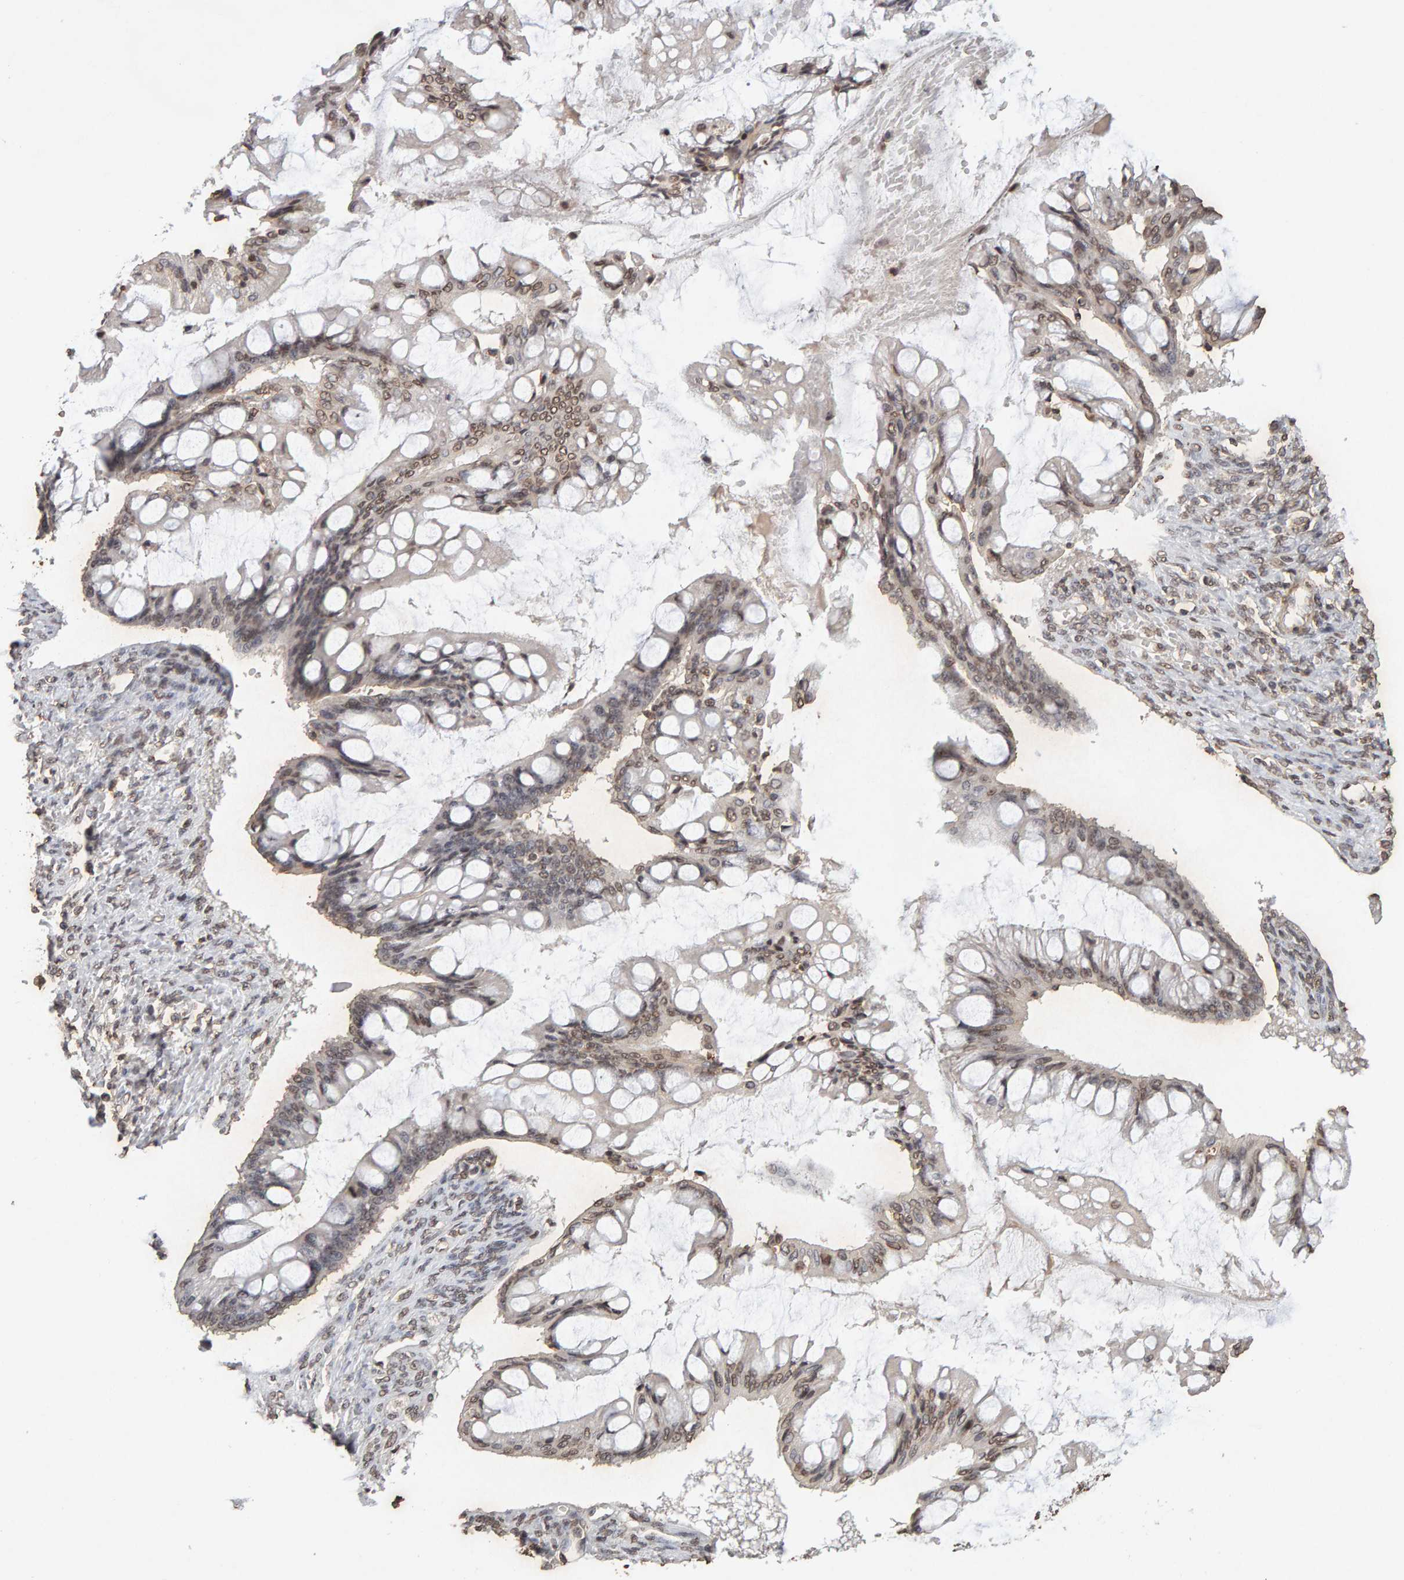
{"staining": {"intensity": "moderate", "quantity": "25%-75%", "location": "cytoplasmic/membranous,nuclear"}, "tissue": "ovarian cancer", "cell_type": "Tumor cells", "image_type": "cancer", "snomed": [{"axis": "morphology", "description": "Cystadenocarcinoma, mucinous, NOS"}, {"axis": "topography", "description": "Ovary"}], "caption": "Moderate cytoplasmic/membranous and nuclear positivity is present in approximately 25%-75% of tumor cells in ovarian cancer. (brown staining indicates protein expression, while blue staining denotes nuclei).", "gene": "DNAJB5", "patient": {"sex": "female", "age": 73}}